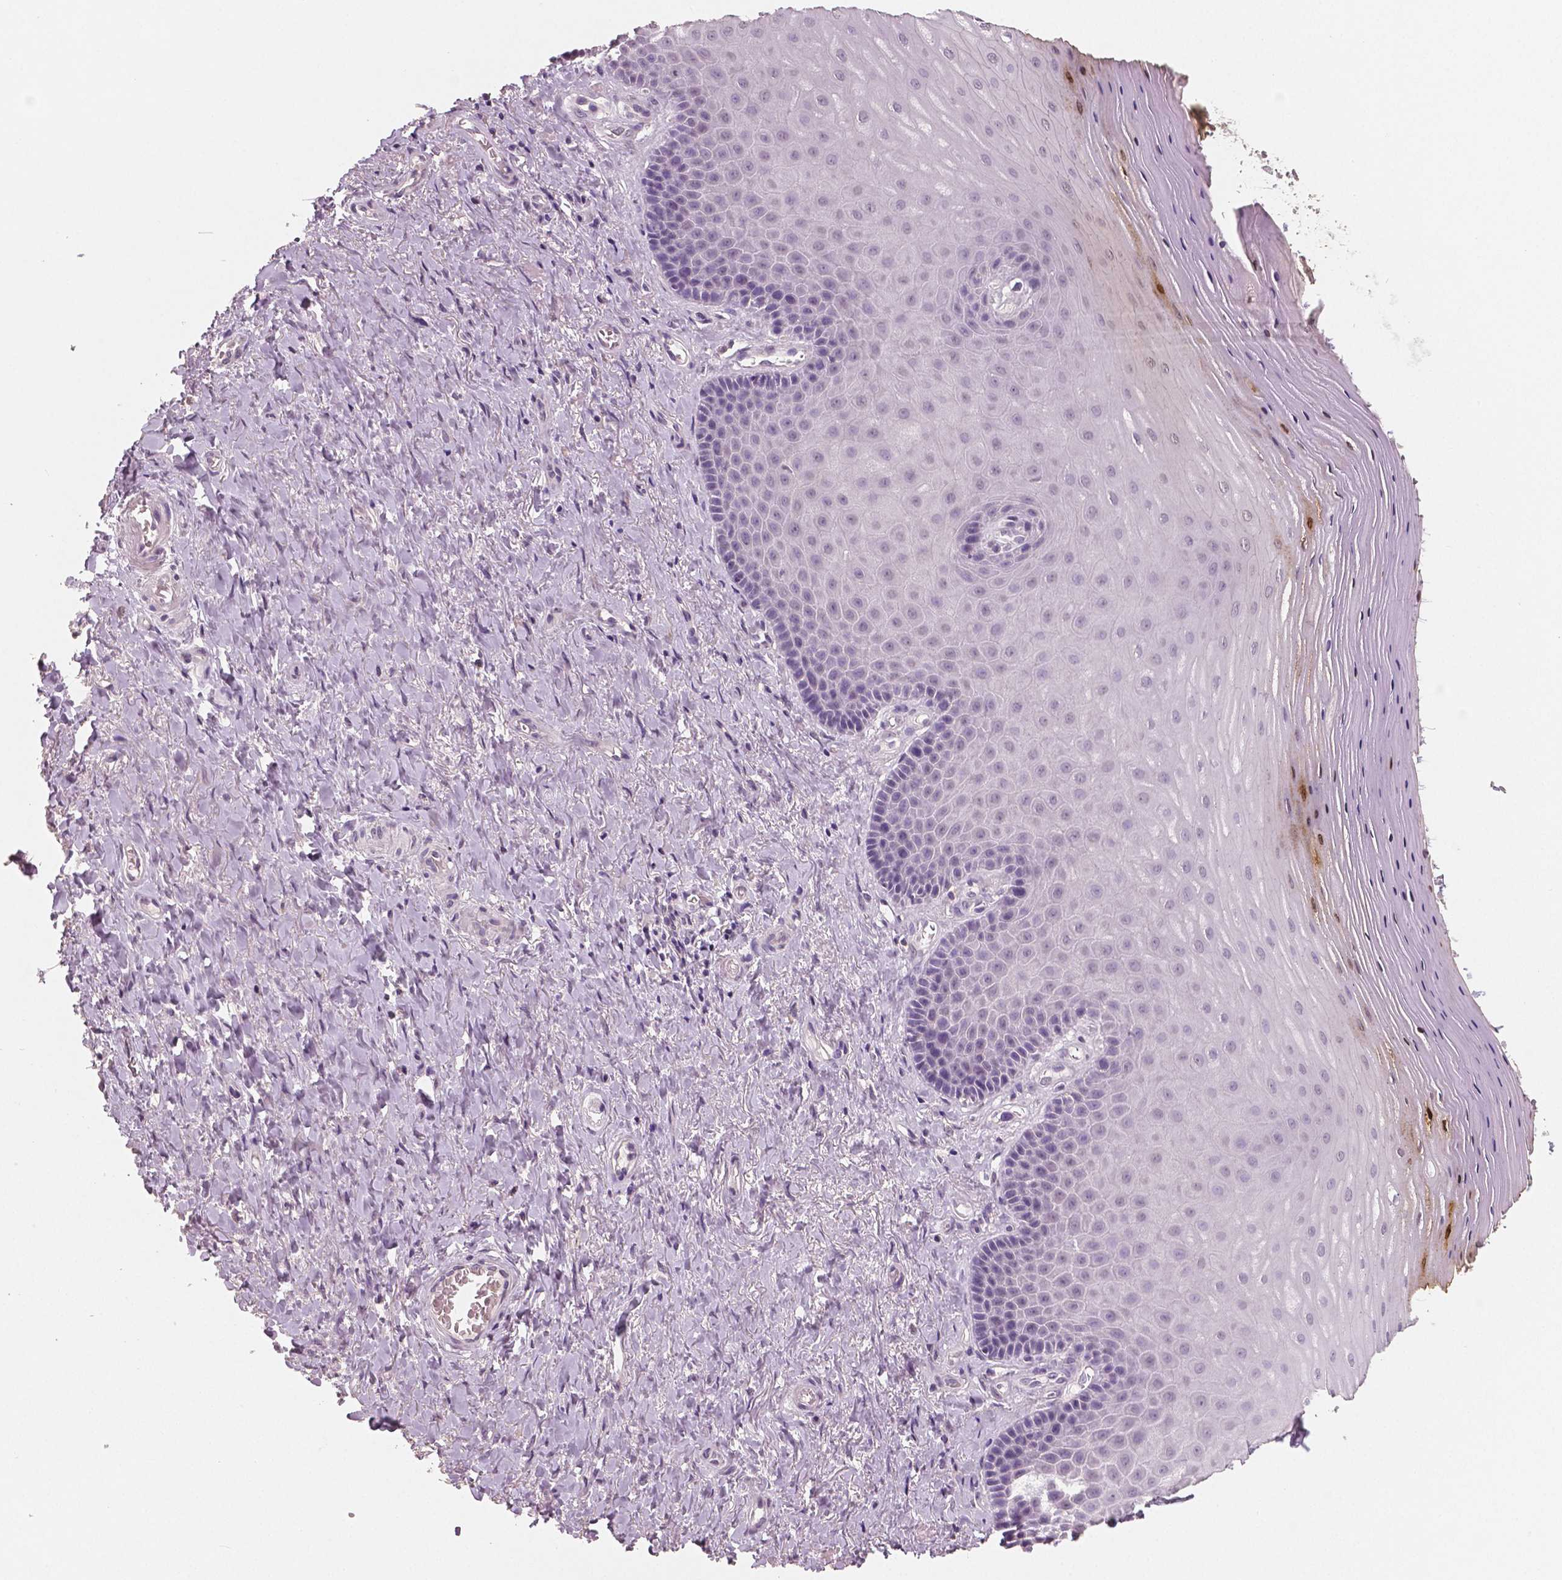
{"staining": {"intensity": "negative", "quantity": "none", "location": "none"}, "tissue": "vagina", "cell_type": "Squamous epithelial cells", "image_type": "normal", "snomed": [{"axis": "morphology", "description": "Normal tissue, NOS"}, {"axis": "topography", "description": "Vagina"}], "caption": "Immunohistochemistry (IHC) histopathology image of normal vagina: vagina stained with DAB (3,3'-diaminobenzidine) exhibits no significant protein positivity in squamous epithelial cells.", "gene": "RNASE7", "patient": {"sex": "female", "age": 83}}